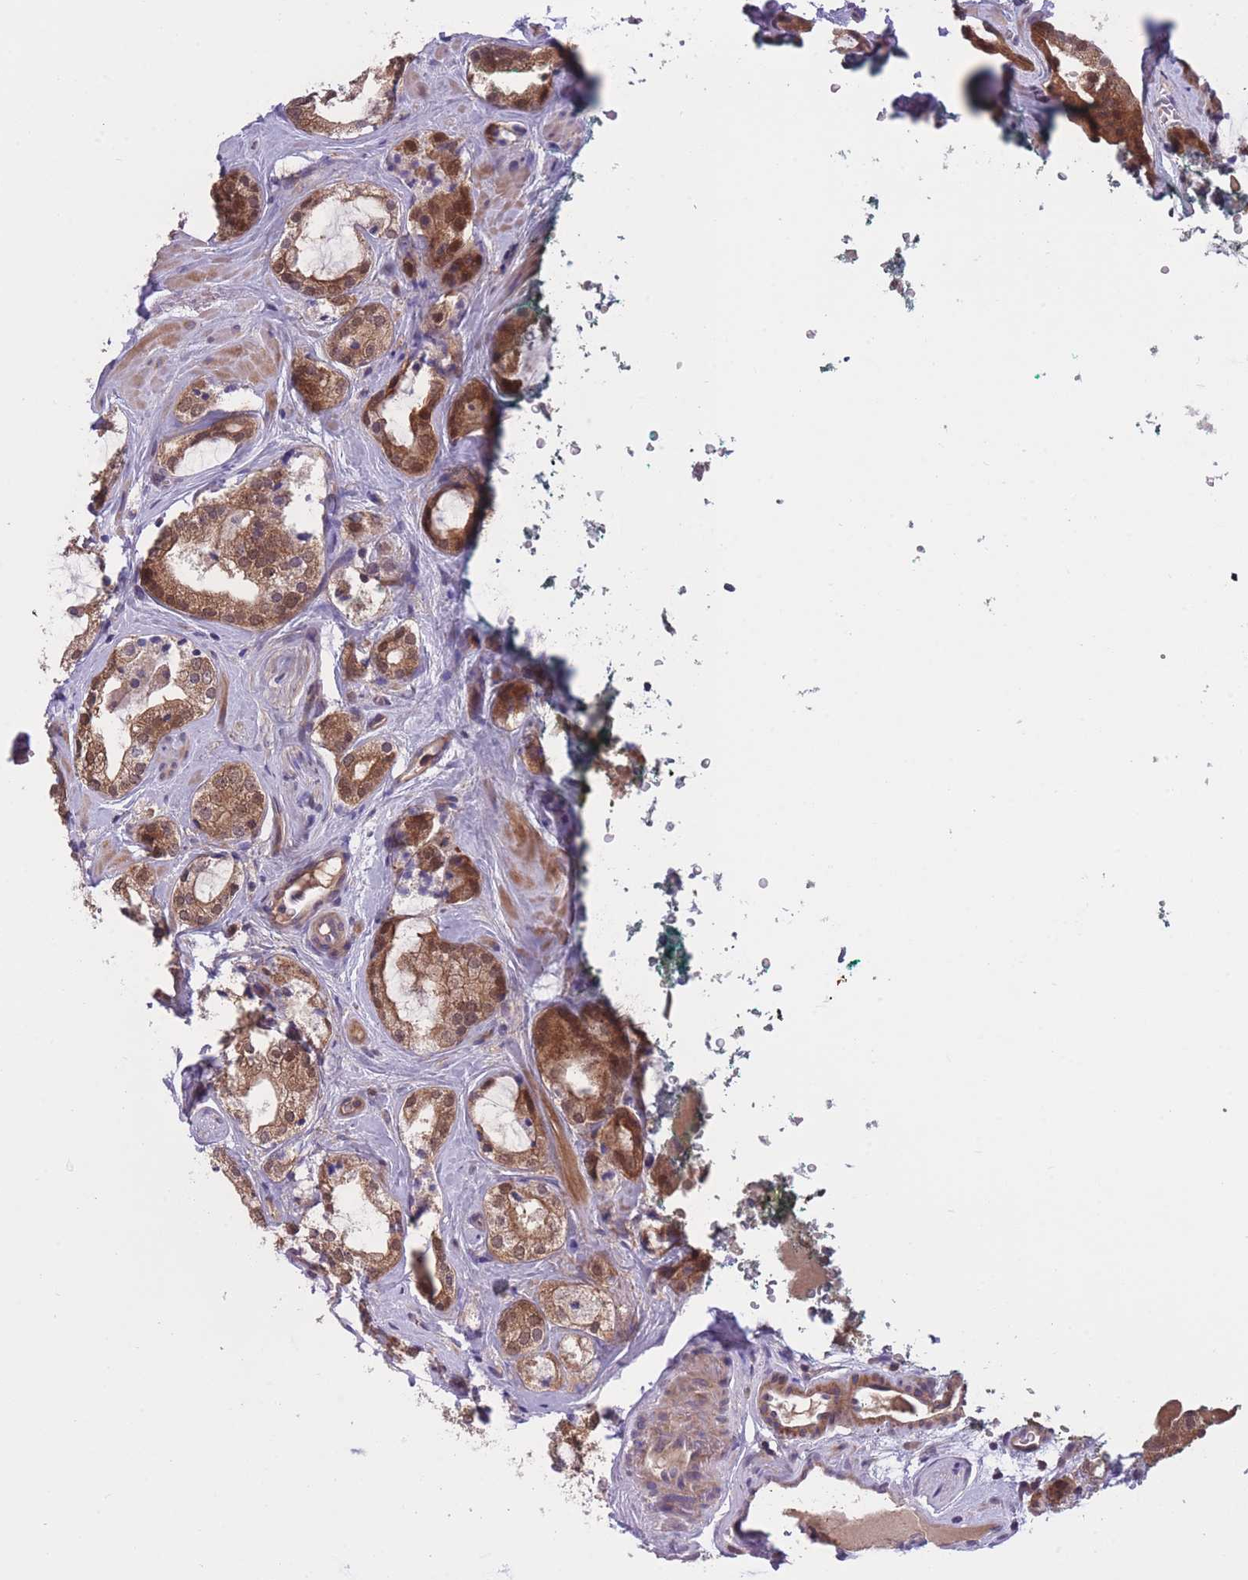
{"staining": {"intensity": "moderate", "quantity": ">75%", "location": "cytoplasmic/membranous"}, "tissue": "prostate cancer", "cell_type": "Tumor cells", "image_type": "cancer", "snomed": [{"axis": "morphology", "description": "Adenocarcinoma, High grade"}, {"axis": "topography", "description": "Prostate"}], "caption": "Prostate cancer stained with a protein marker demonstrates moderate staining in tumor cells.", "gene": "UBE2N", "patient": {"sex": "male", "age": 64}}